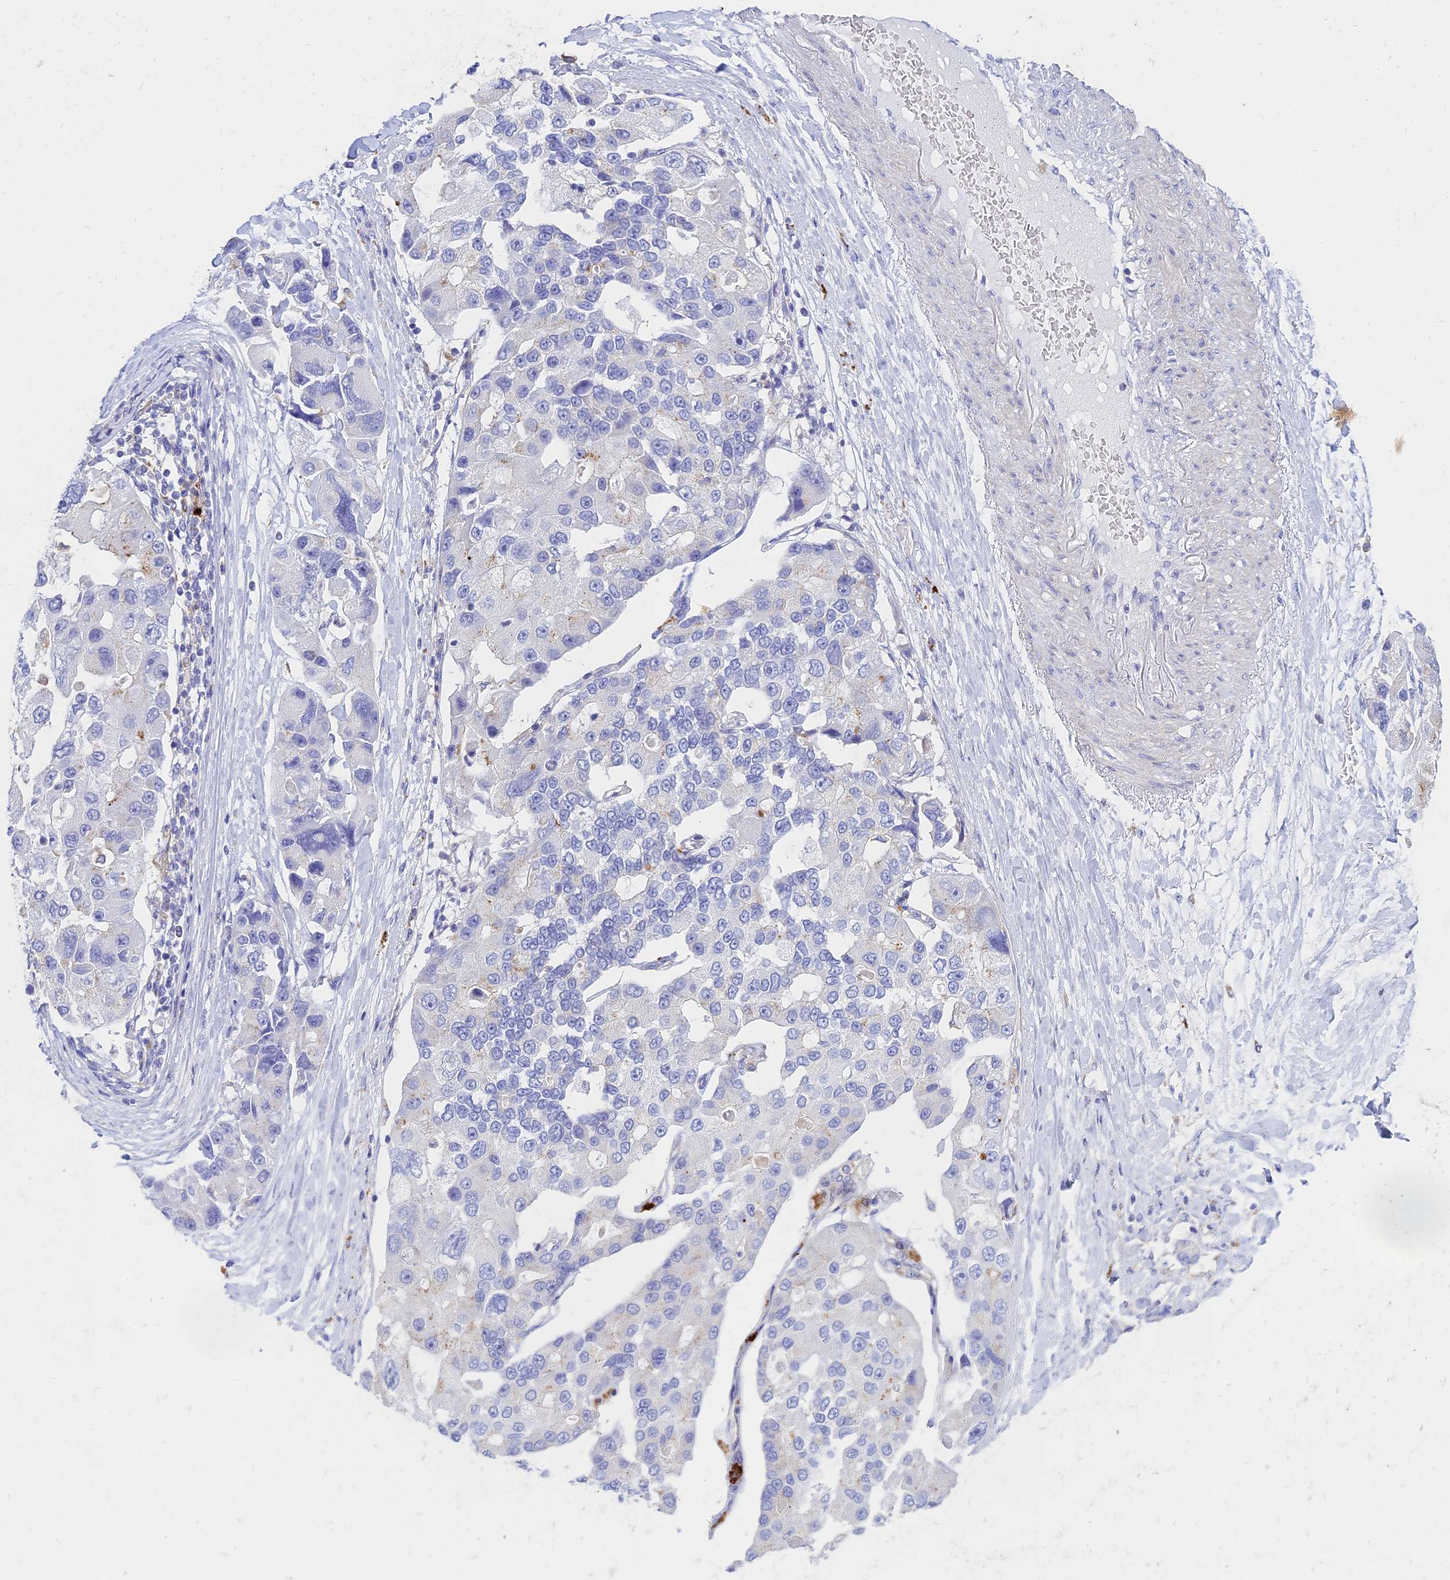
{"staining": {"intensity": "negative", "quantity": "none", "location": "none"}, "tissue": "lung cancer", "cell_type": "Tumor cells", "image_type": "cancer", "snomed": [{"axis": "morphology", "description": "Adenocarcinoma, NOS"}, {"axis": "topography", "description": "Lung"}], "caption": "This is a photomicrograph of immunohistochemistry staining of lung cancer, which shows no staining in tumor cells. (Immunohistochemistry (ihc), brightfield microscopy, high magnification).", "gene": "STRN4", "patient": {"sex": "female", "age": 54}}